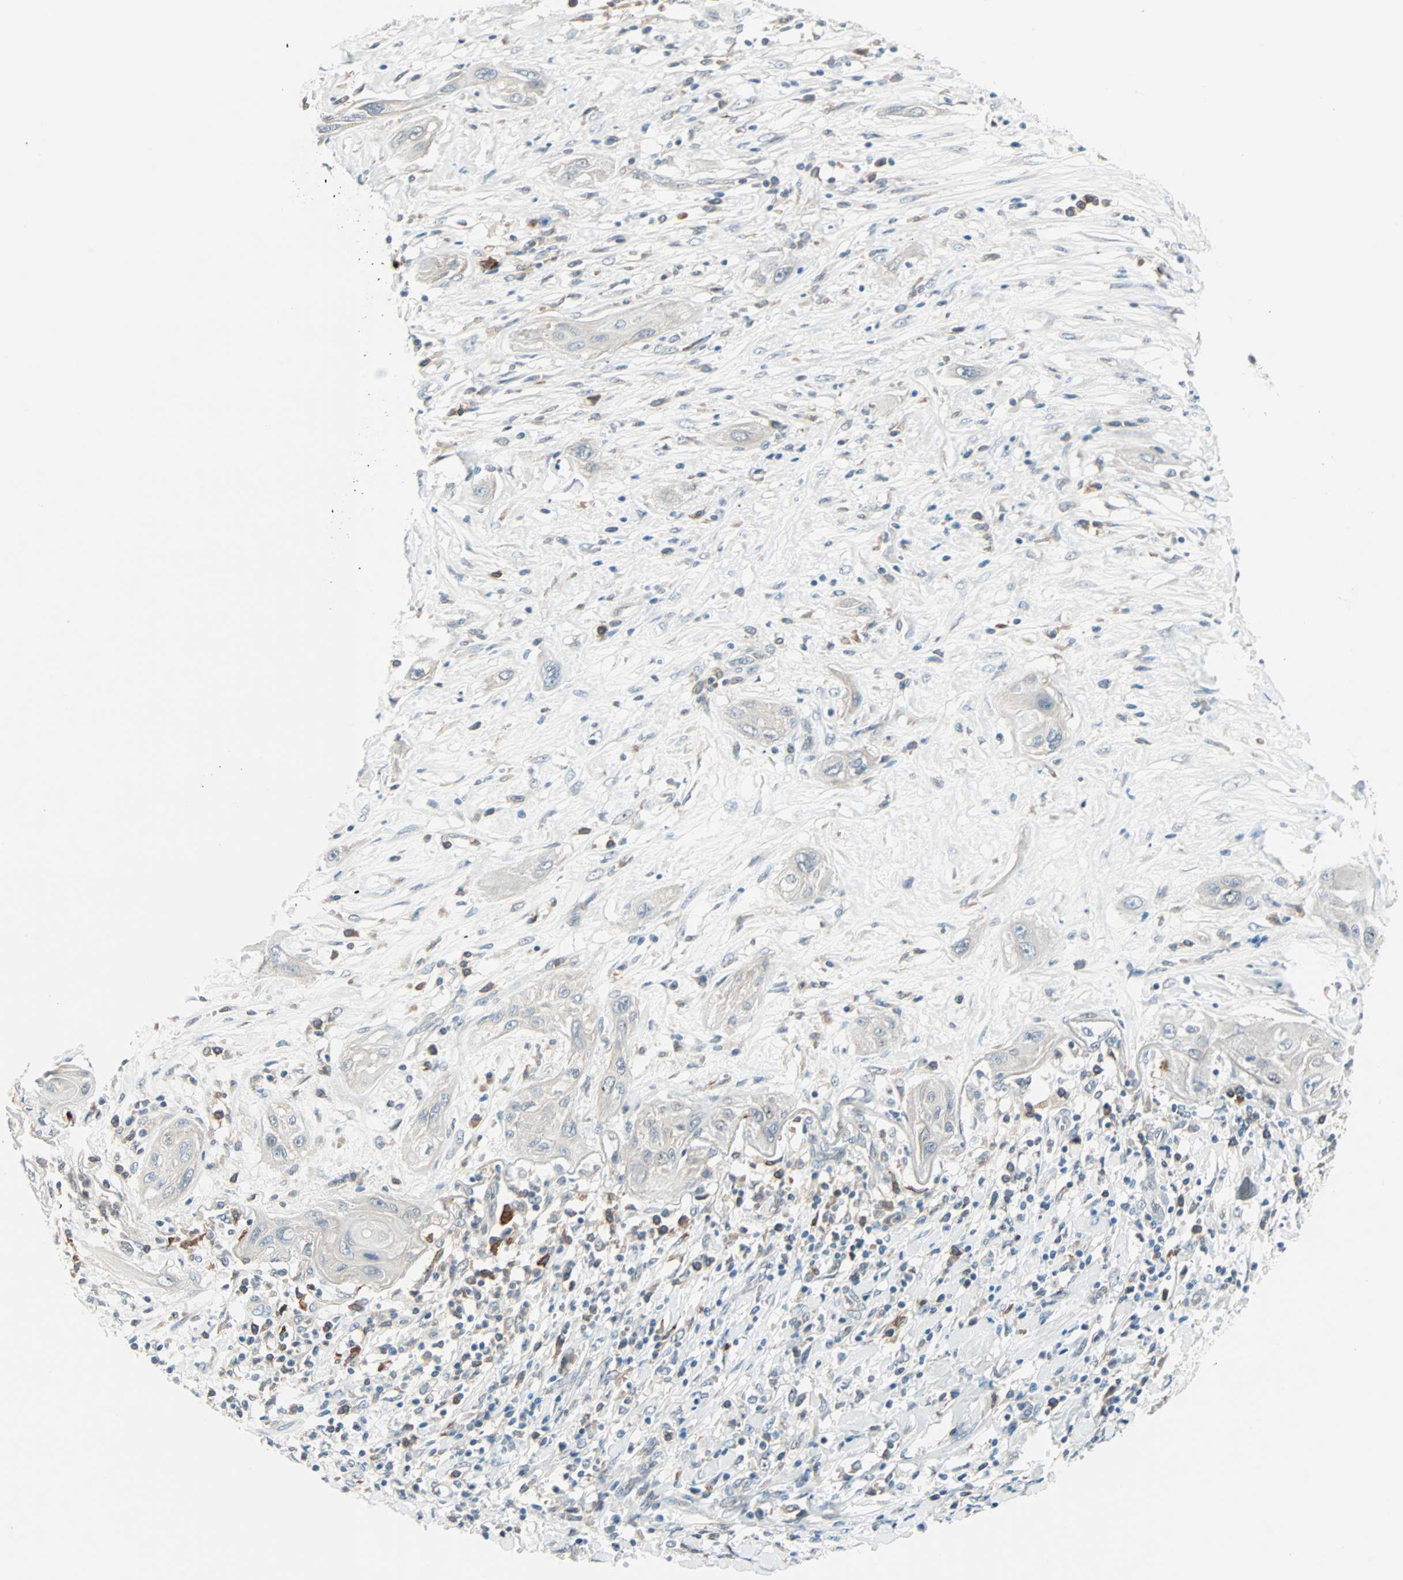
{"staining": {"intensity": "weak", "quantity": "25%-75%", "location": "cytoplasmic/membranous"}, "tissue": "lung cancer", "cell_type": "Tumor cells", "image_type": "cancer", "snomed": [{"axis": "morphology", "description": "Squamous cell carcinoma, NOS"}, {"axis": "topography", "description": "Lung"}], "caption": "Protein staining displays weak cytoplasmic/membranous positivity in about 25%-75% of tumor cells in squamous cell carcinoma (lung).", "gene": "SMIM8", "patient": {"sex": "female", "age": 47}}